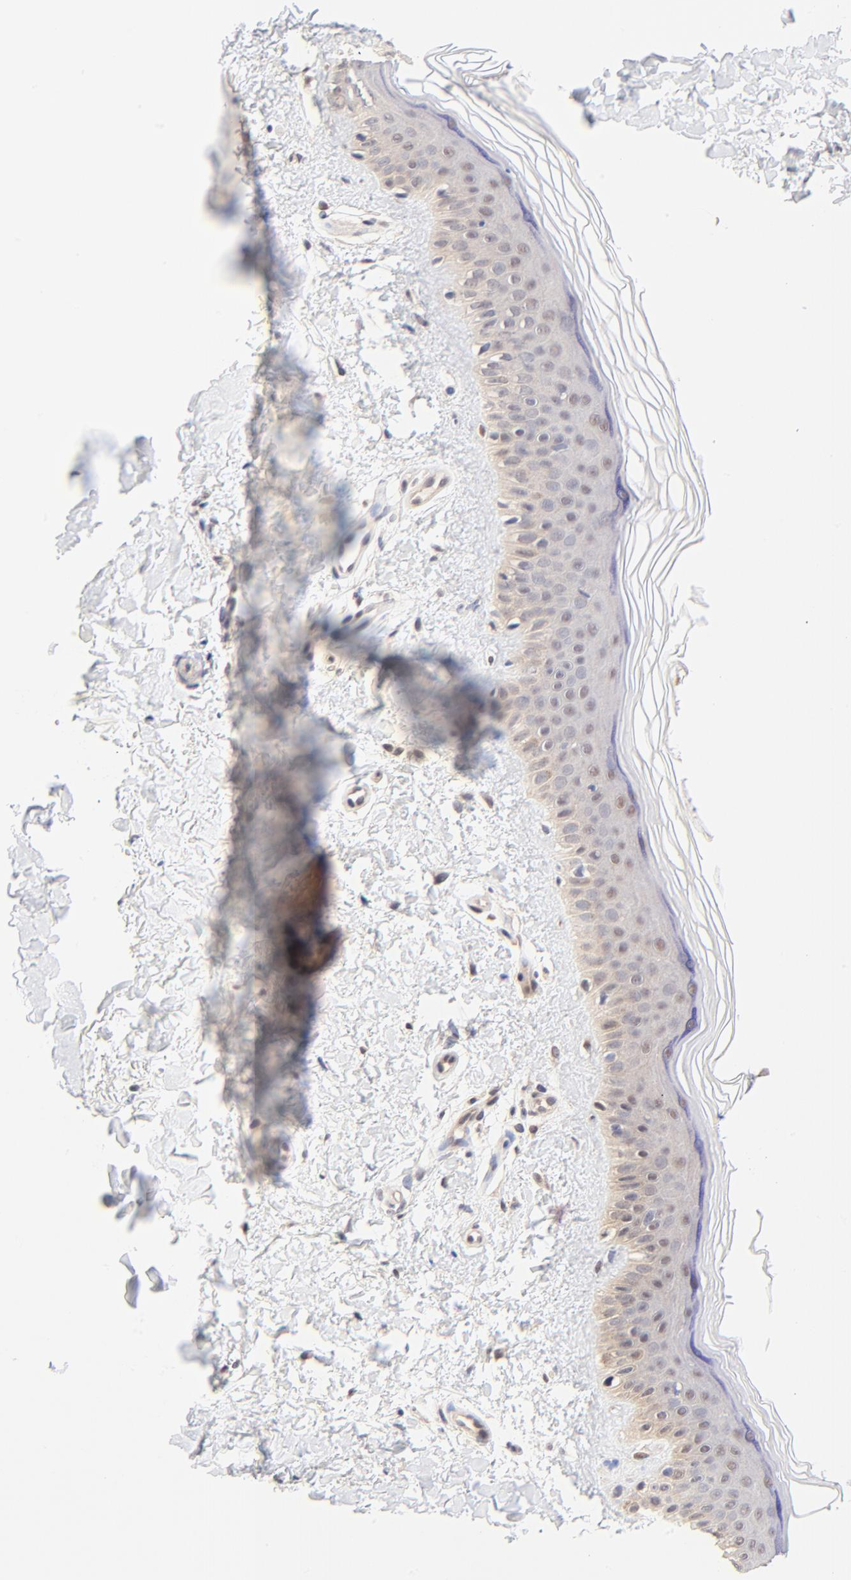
{"staining": {"intensity": "weak", "quantity": "25%-75%", "location": "cytoplasmic/membranous"}, "tissue": "skin", "cell_type": "Fibroblasts", "image_type": "normal", "snomed": [{"axis": "morphology", "description": "Normal tissue, NOS"}, {"axis": "topography", "description": "Skin"}], "caption": "IHC (DAB) staining of benign skin shows weak cytoplasmic/membranous protein positivity in about 25%-75% of fibroblasts. The protein of interest is stained brown, and the nuclei are stained in blue (DAB IHC with brightfield microscopy, high magnification).", "gene": "TXNL1", "patient": {"sex": "female", "age": 19}}